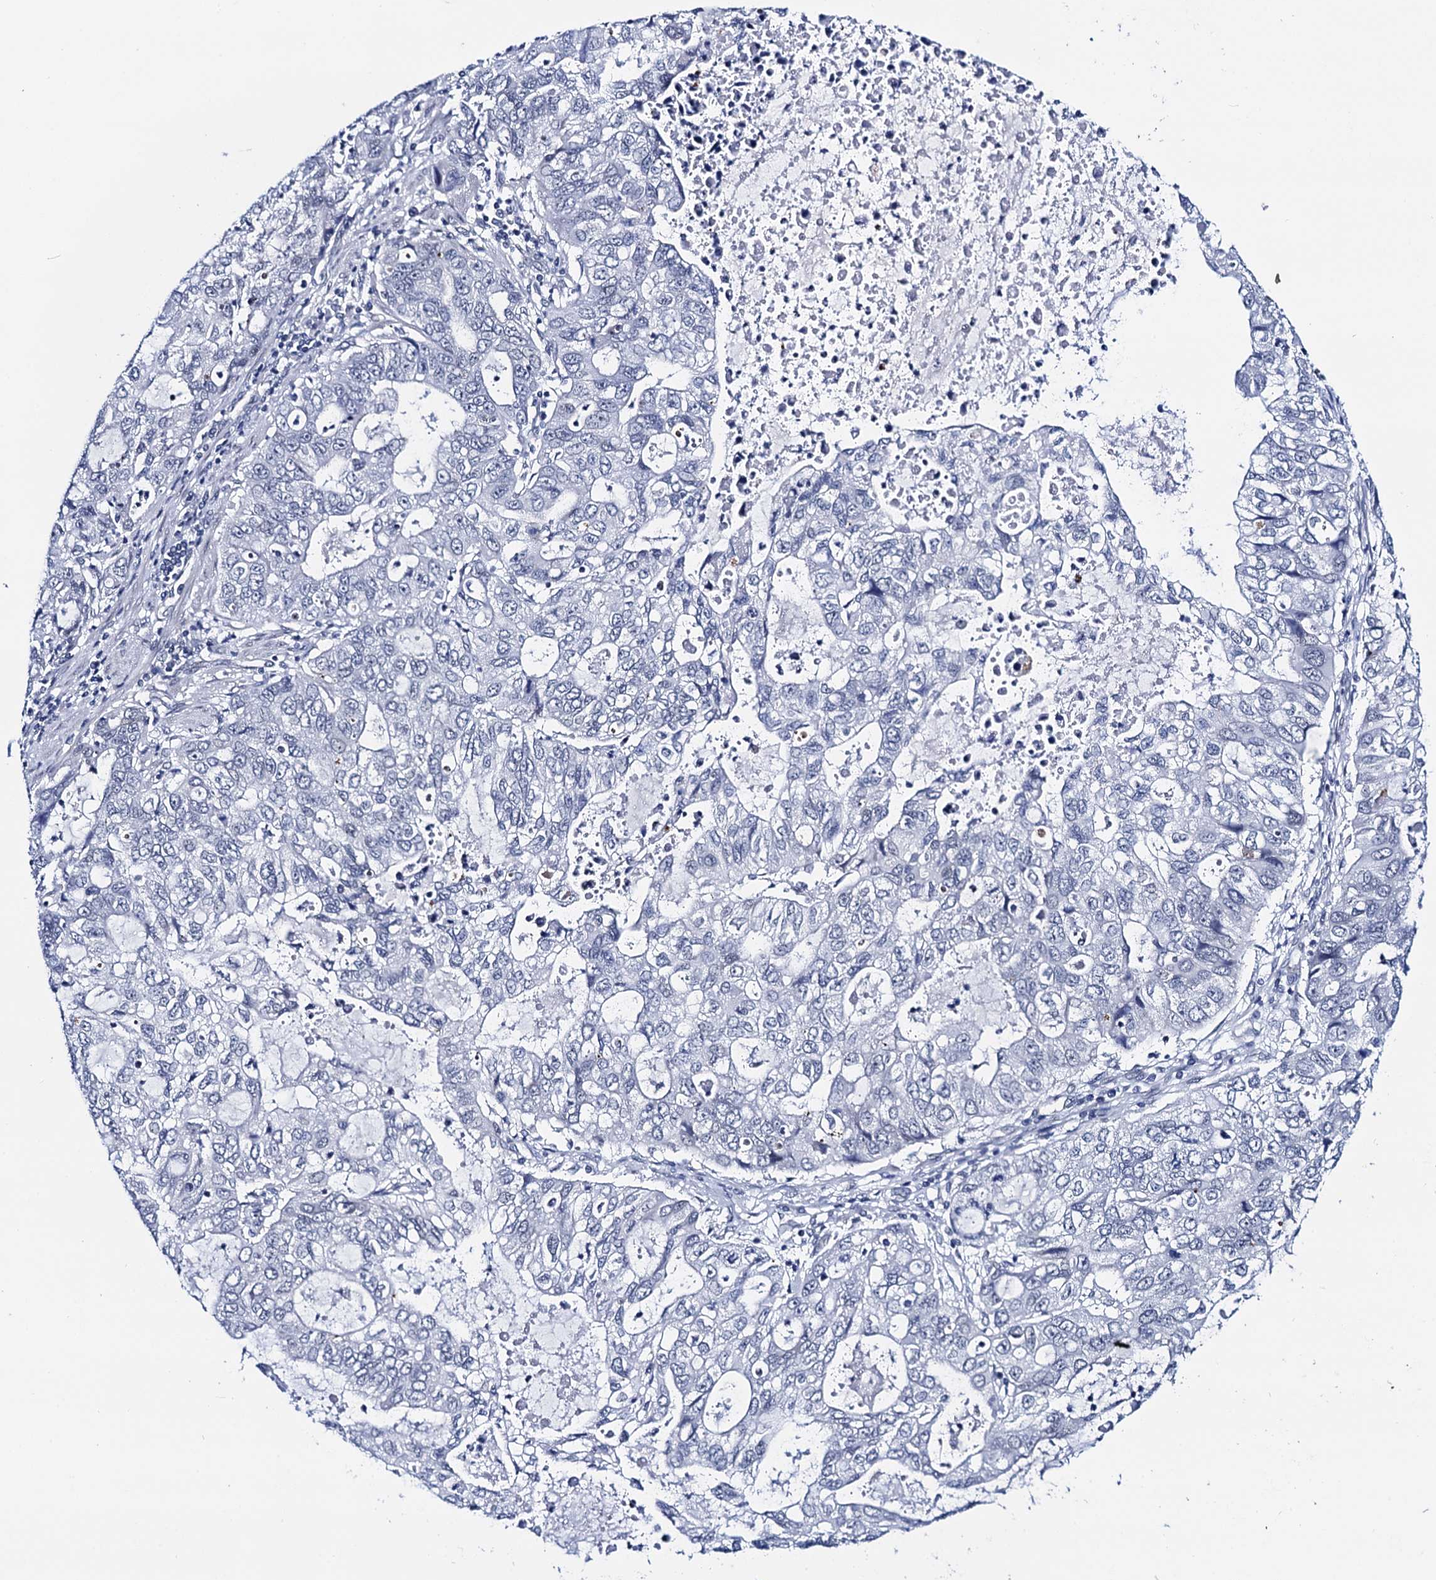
{"staining": {"intensity": "negative", "quantity": "none", "location": "none"}, "tissue": "stomach cancer", "cell_type": "Tumor cells", "image_type": "cancer", "snomed": [{"axis": "morphology", "description": "Adenocarcinoma, NOS"}, {"axis": "topography", "description": "Stomach, upper"}], "caption": "An IHC micrograph of stomach adenocarcinoma is shown. There is no staining in tumor cells of stomach adenocarcinoma.", "gene": "C16orf87", "patient": {"sex": "female", "age": 52}}